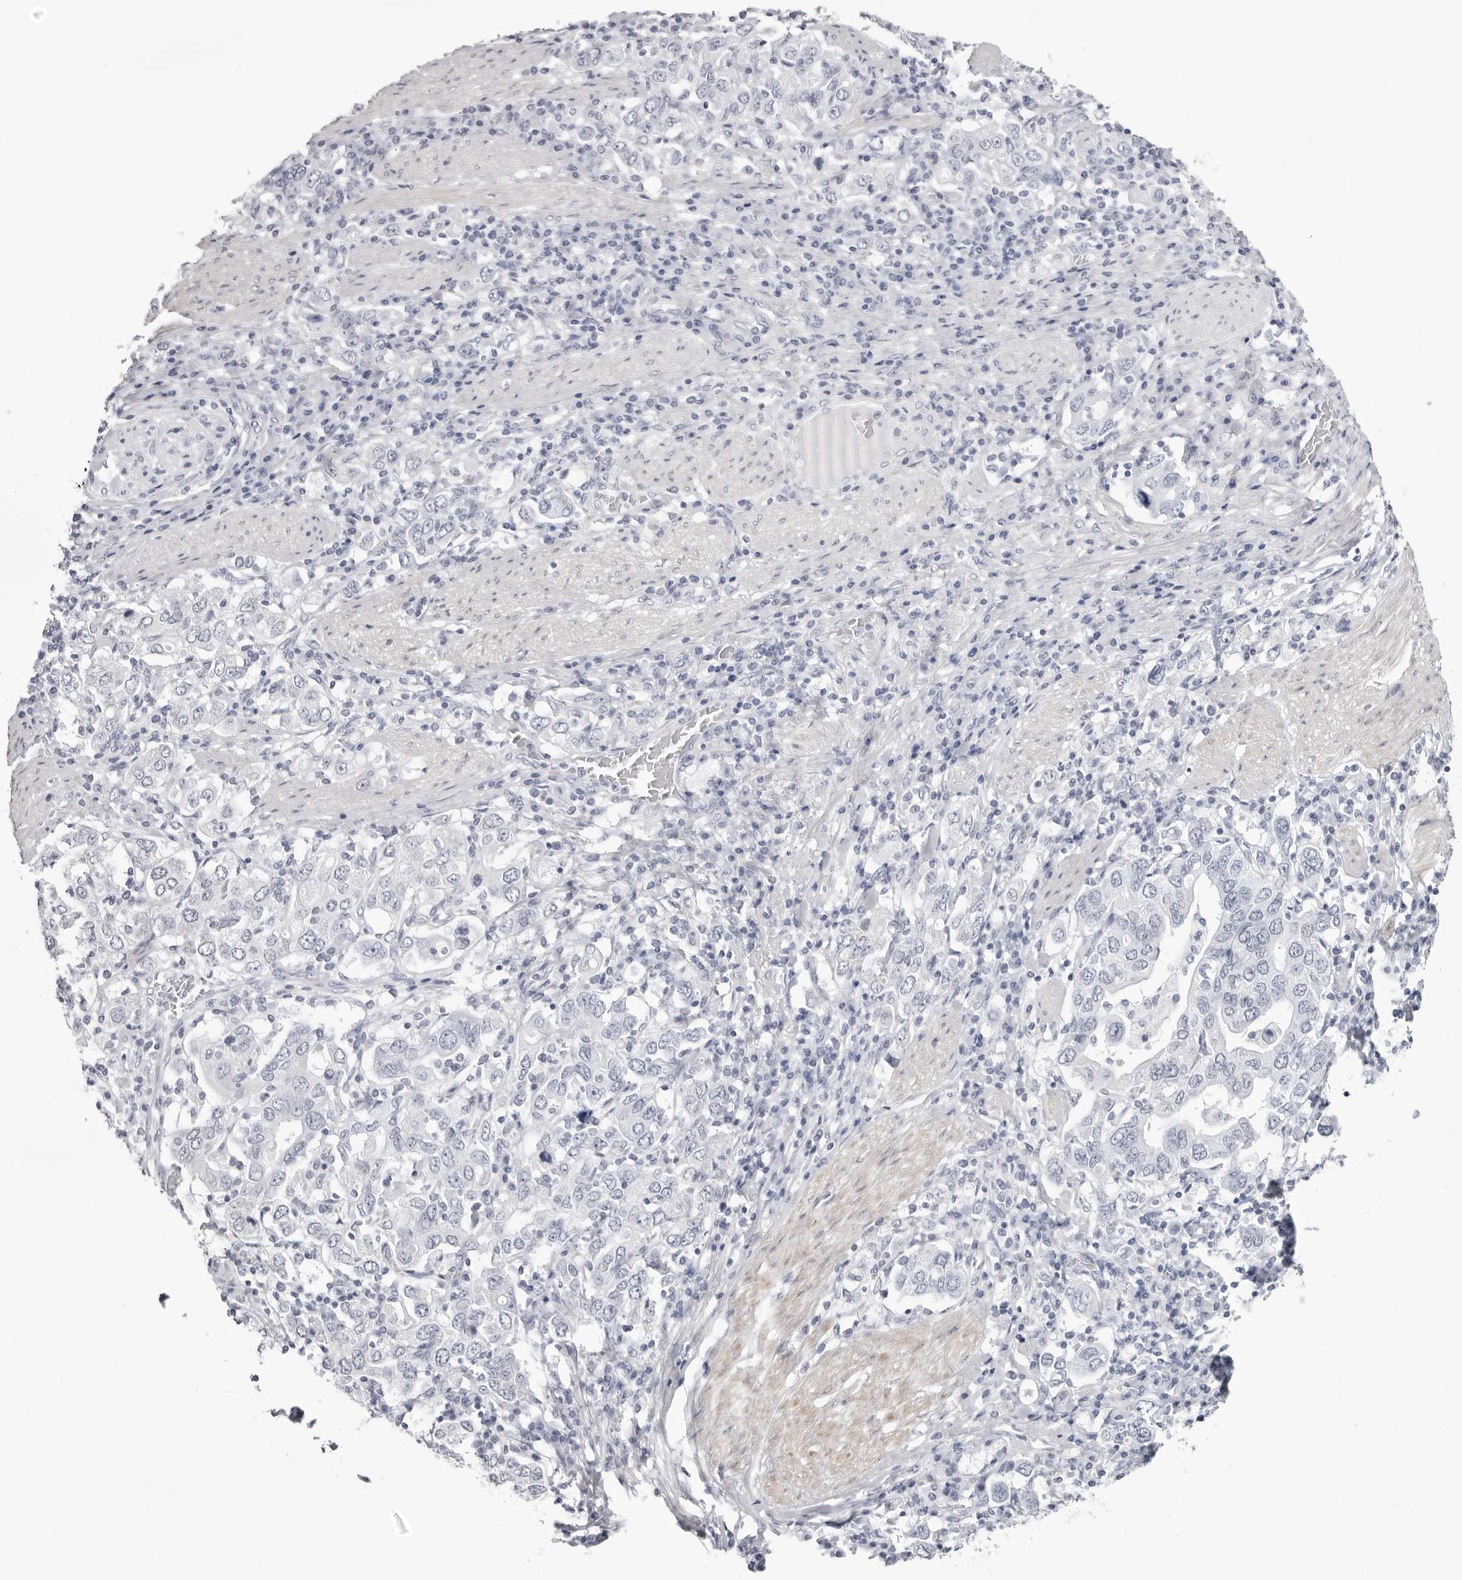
{"staining": {"intensity": "negative", "quantity": "none", "location": "none"}, "tissue": "stomach cancer", "cell_type": "Tumor cells", "image_type": "cancer", "snomed": [{"axis": "morphology", "description": "Adenocarcinoma, NOS"}, {"axis": "topography", "description": "Stomach, upper"}], "caption": "An immunohistochemistry image of stomach cancer is shown. There is no staining in tumor cells of stomach cancer. (Brightfield microscopy of DAB (3,3'-diaminobenzidine) immunohistochemistry at high magnification).", "gene": "INSL3", "patient": {"sex": "male", "age": 62}}